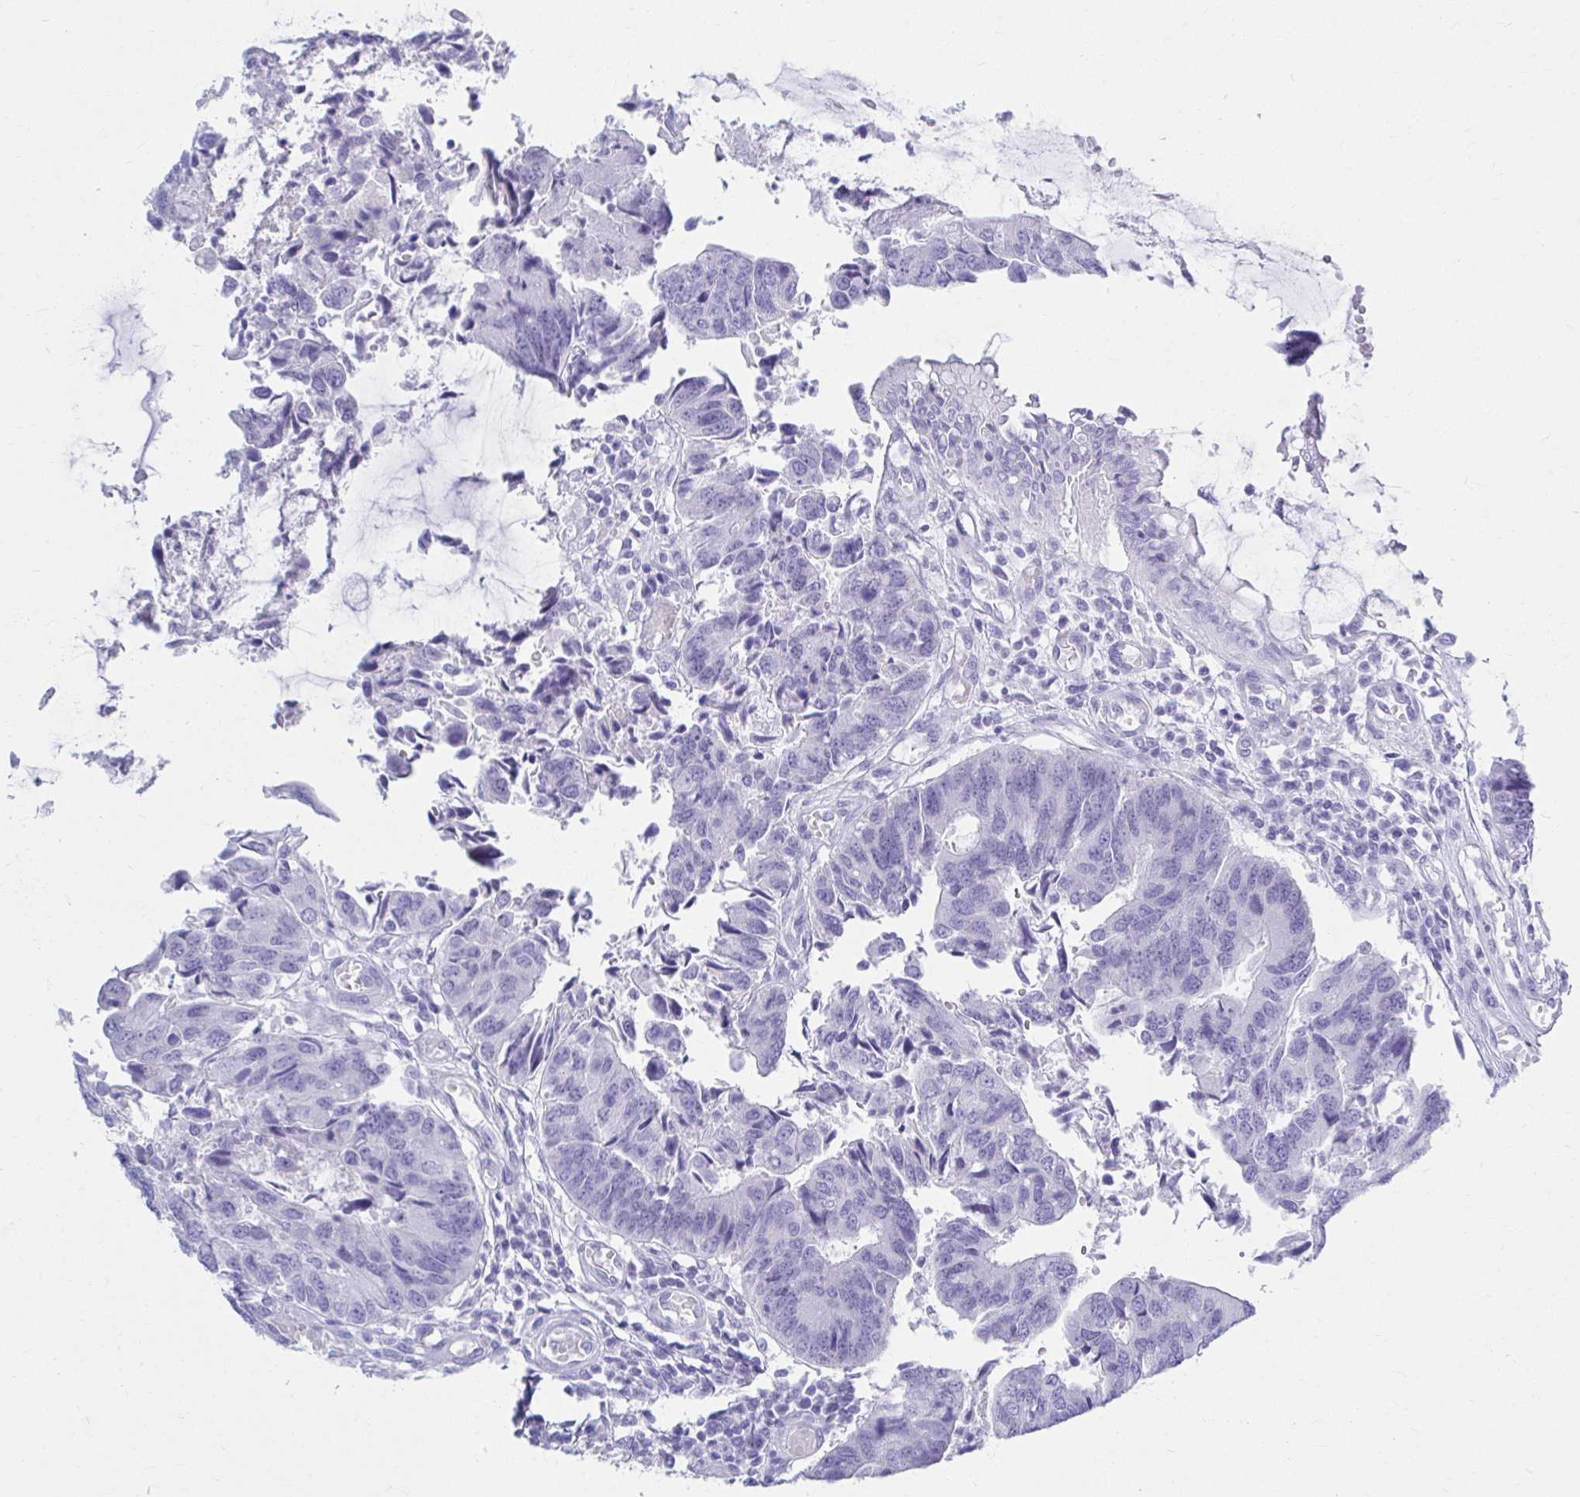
{"staining": {"intensity": "negative", "quantity": "none", "location": "none"}, "tissue": "colorectal cancer", "cell_type": "Tumor cells", "image_type": "cancer", "snomed": [{"axis": "morphology", "description": "Adenocarcinoma, NOS"}, {"axis": "topography", "description": "Colon"}], "caption": "A photomicrograph of colorectal cancer stained for a protein demonstrates no brown staining in tumor cells.", "gene": "ATP4B", "patient": {"sex": "female", "age": 67}}